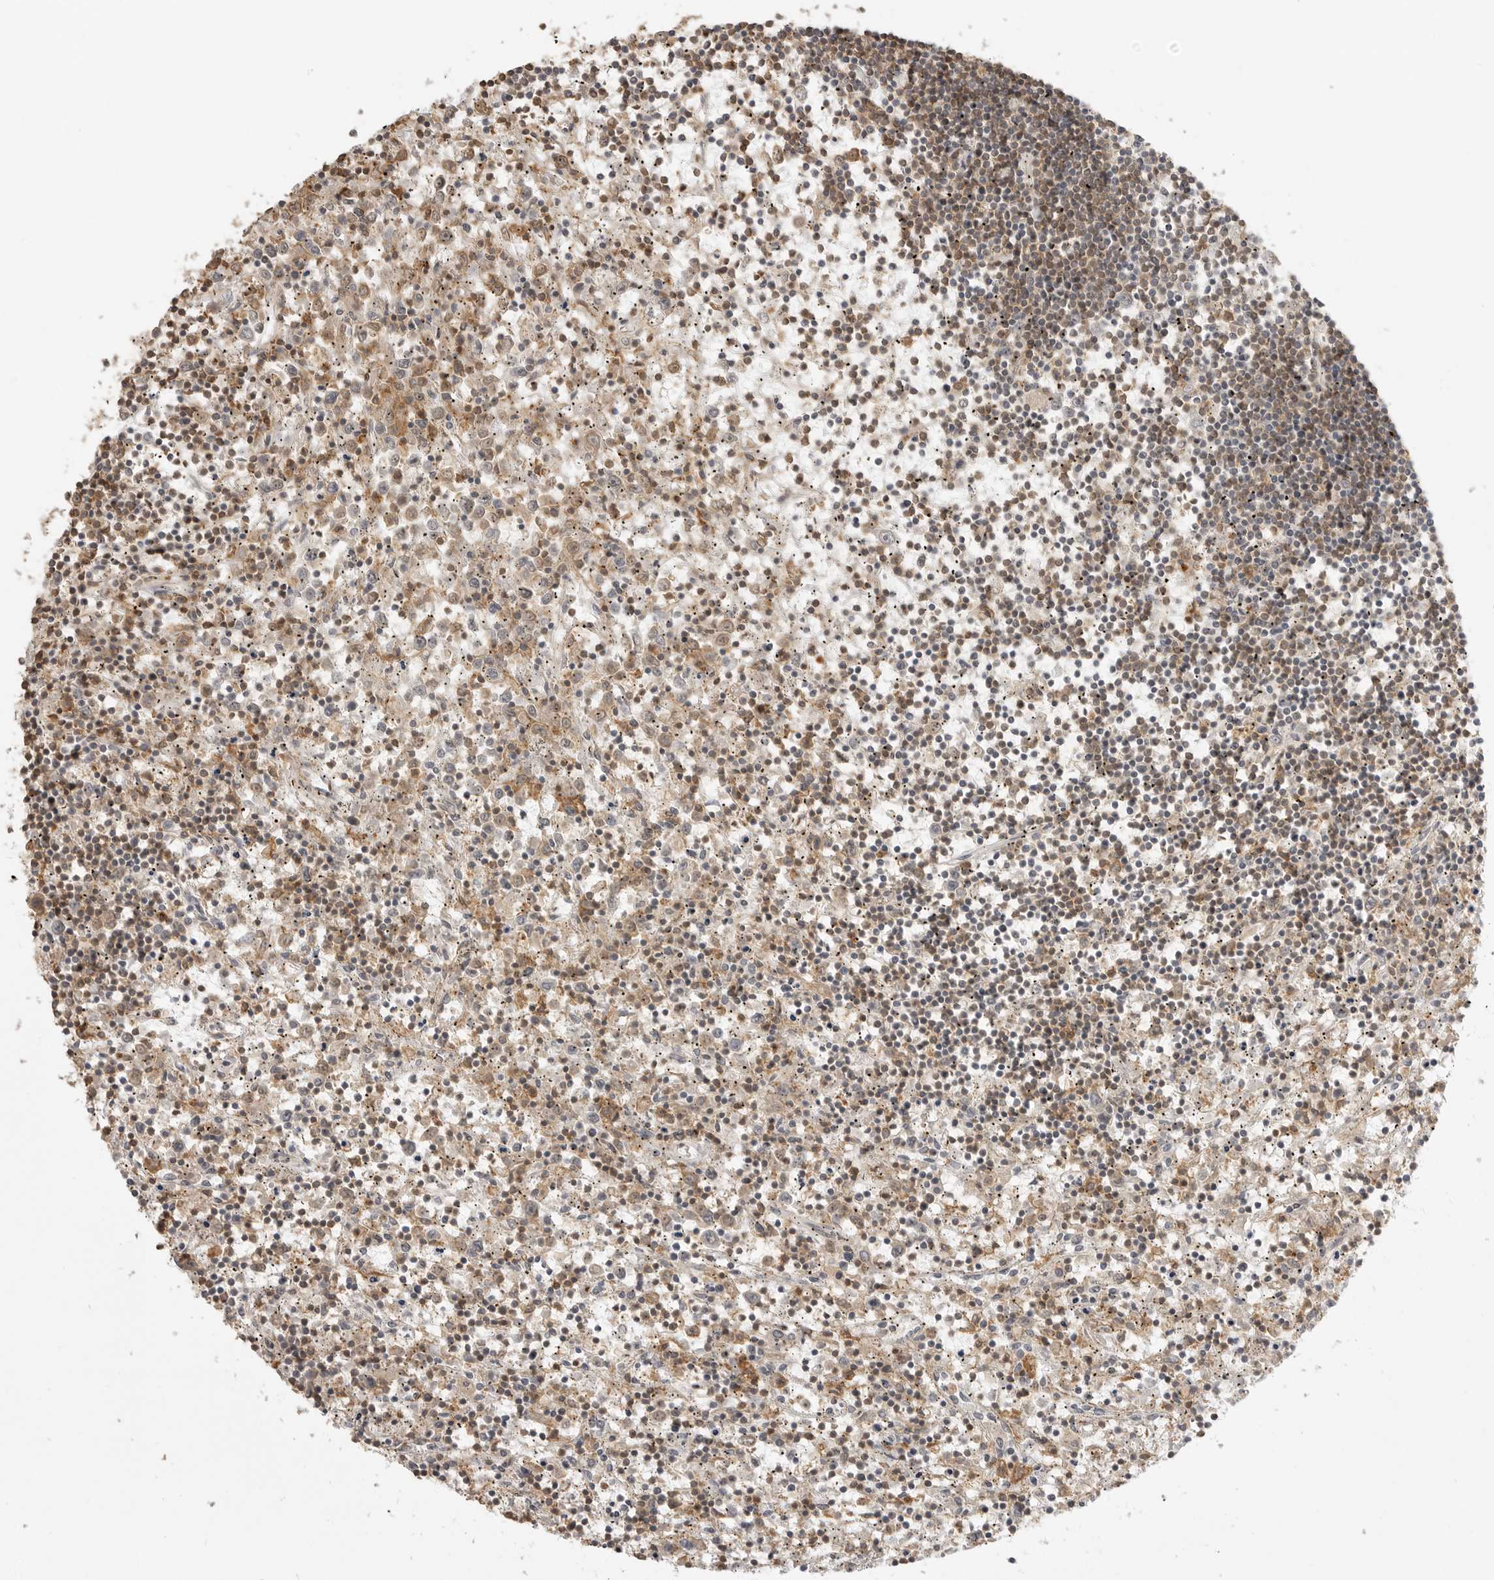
{"staining": {"intensity": "weak", "quantity": ">75%", "location": "cytoplasmic/membranous"}, "tissue": "lymphoma", "cell_type": "Tumor cells", "image_type": "cancer", "snomed": [{"axis": "morphology", "description": "Malignant lymphoma, non-Hodgkin's type, Low grade"}, {"axis": "topography", "description": "Spleen"}], "caption": "IHC of low-grade malignant lymphoma, non-Hodgkin's type displays low levels of weak cytoplasmic/membranous positivity in about >75% of tumor cells.", "gene": "GPC2", "patient": {"sex": "male", "age": 76}}